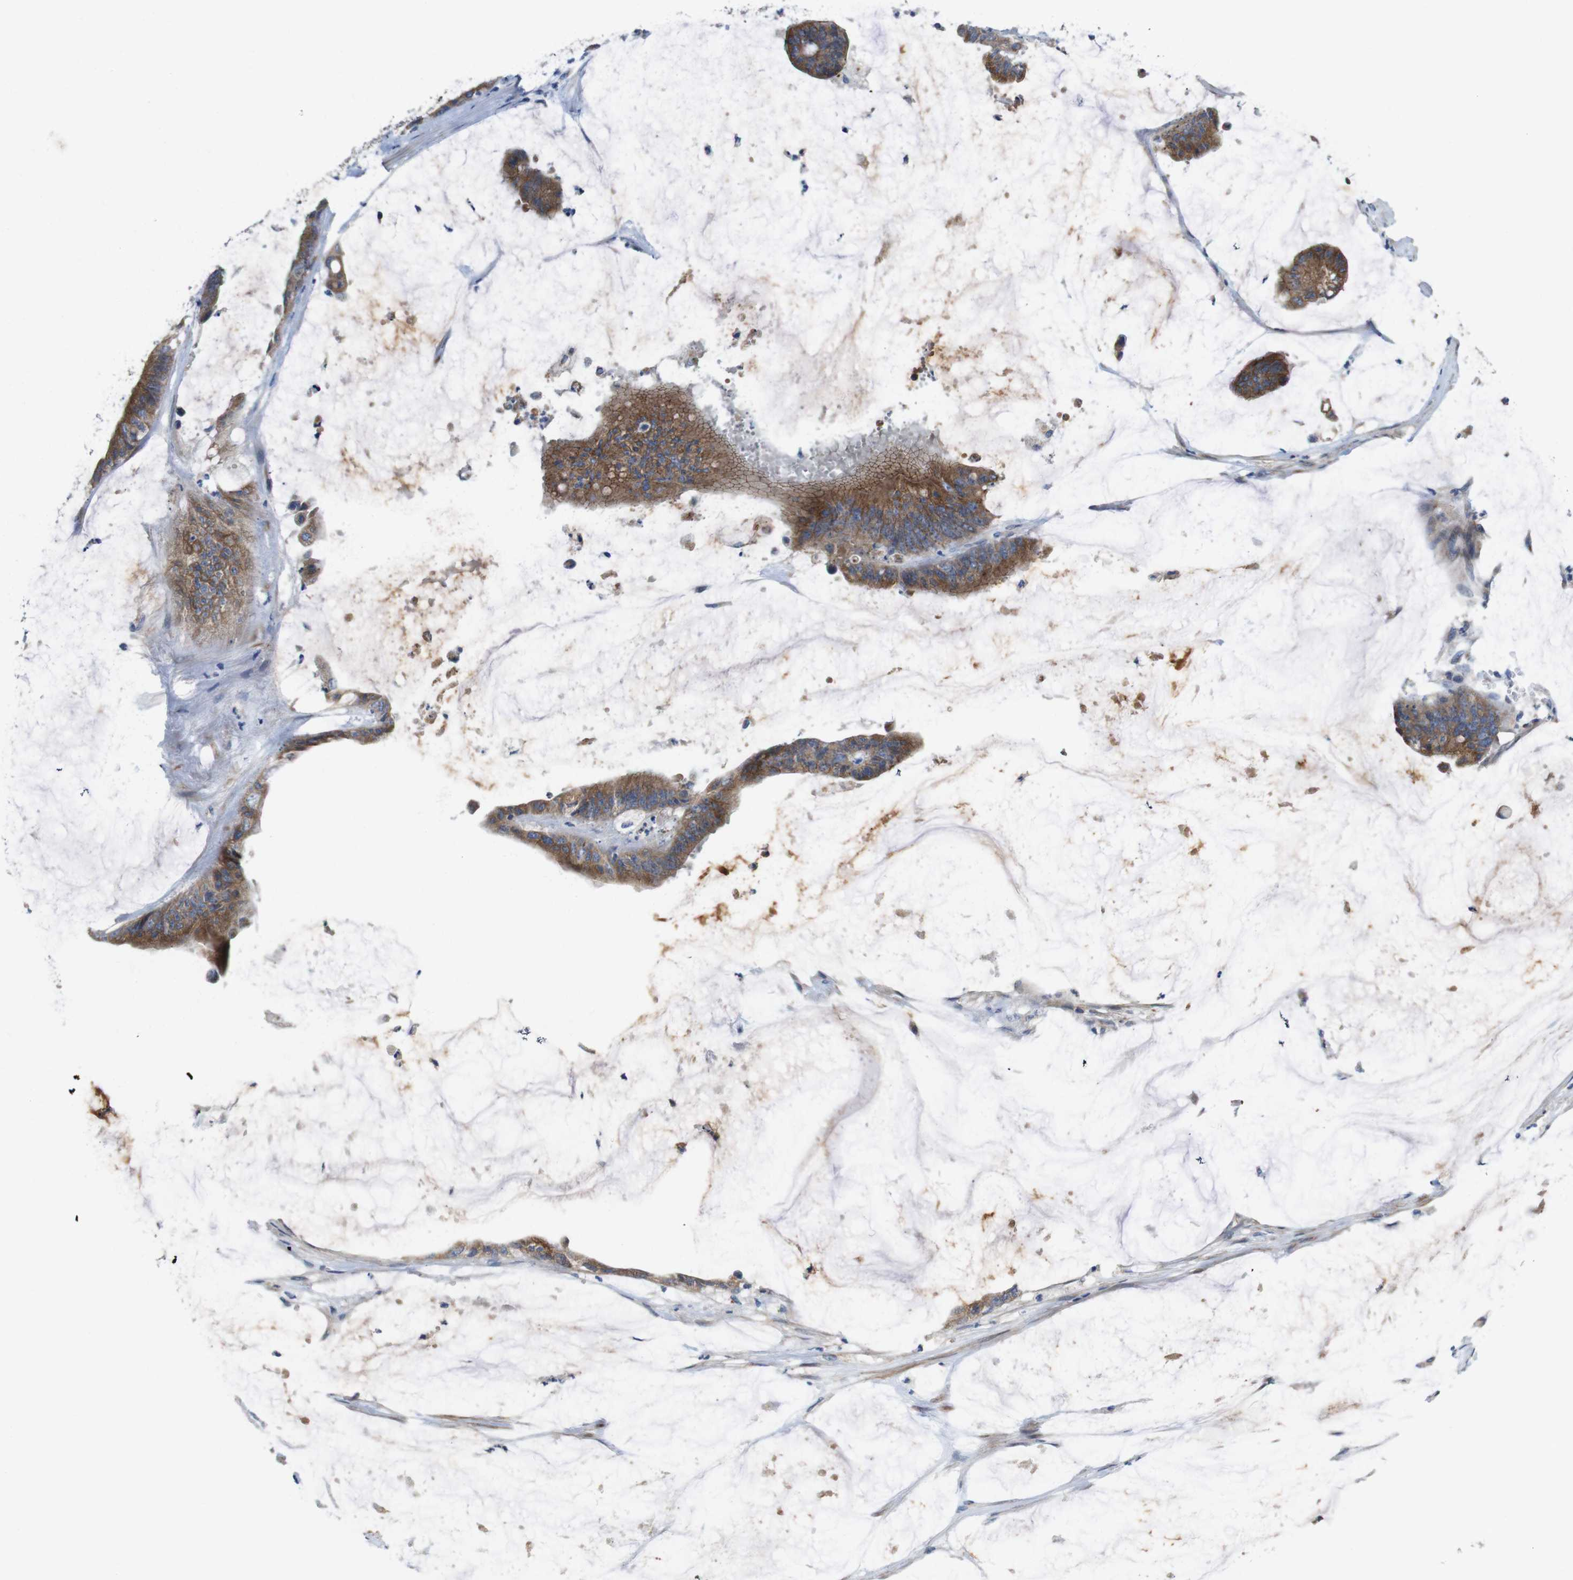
{"staining": {"intensity": "moderate", "quantity": ">75%", "location": "cytoplasmic/membranous"}, "tissue": "colorectal cancer", "cell_type": "Tumor cells", "image_type": "cancer", "snomed": [{"axis": "morphology", "description": "Adenocarcinoma, NOS"}, {"axis": "topography", "description": "Rectum"}], "caption": "Protein expression by immunohistochemistry (IHC) reveals moderate cytoplasmic/membranous positivity in approximately >75% of tumor cells in colorectal adenocarcinoma.", "gene": "EFCAB14", "patient": {"sex": "female", "age": 66}}